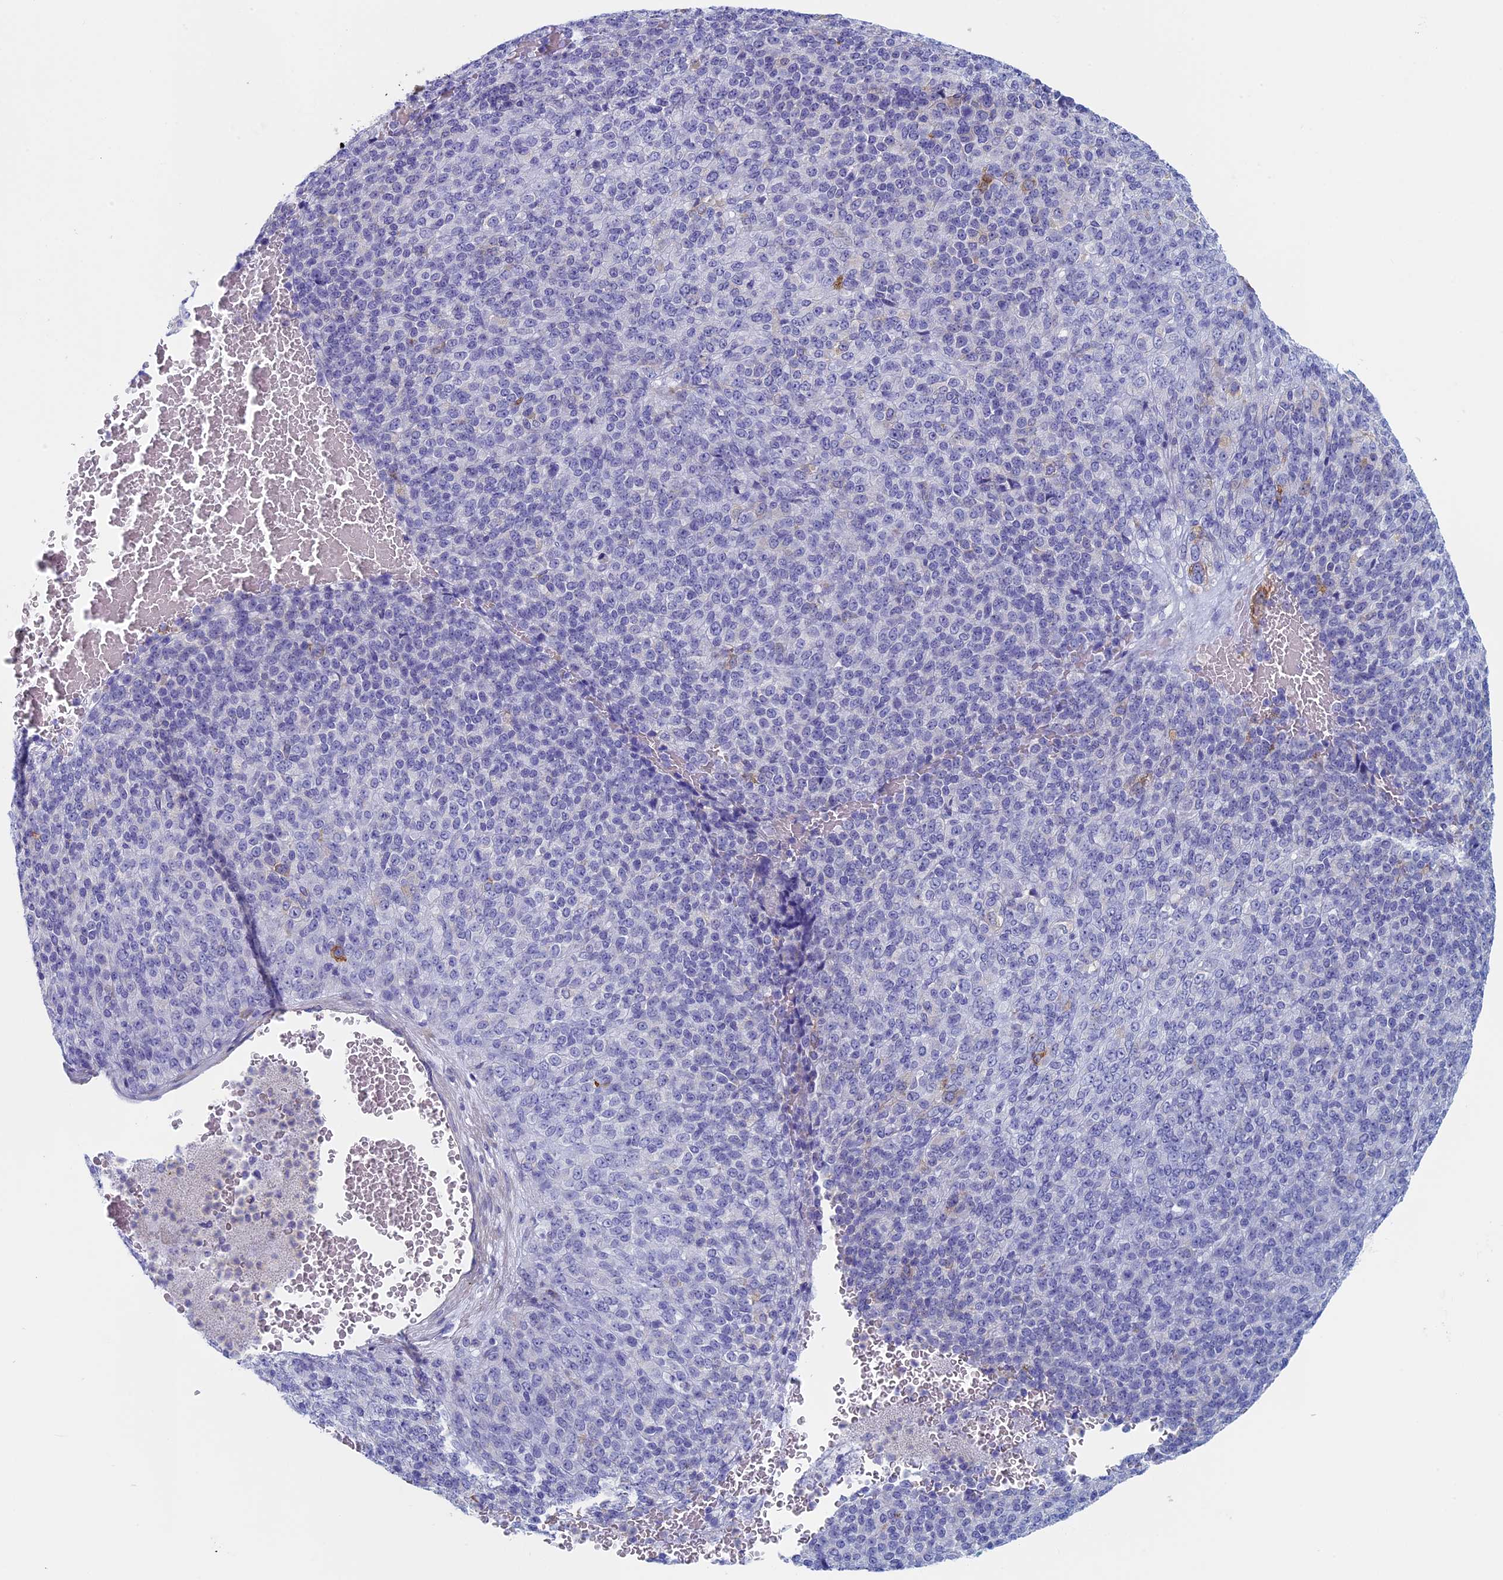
{"staining": {"intensity": "negative", "quantity": "none", "location": "none"}, "tissue": "melanoma", "cell_type": "Tumor cells", "image_type": "cancer", "snomed": [{"axis": "morphology", "description": "Malignant melanoma, Metastatic site"}, {"axis": "topography", "description": "Brain"}], "caption": "High power microscopy image of an immunohistochemistry histopathology image of melanoma, revealing no significant positivity in tumor cells.", "gene": "MAGEB6", "patient": {"sex": "female", "age": 56}}